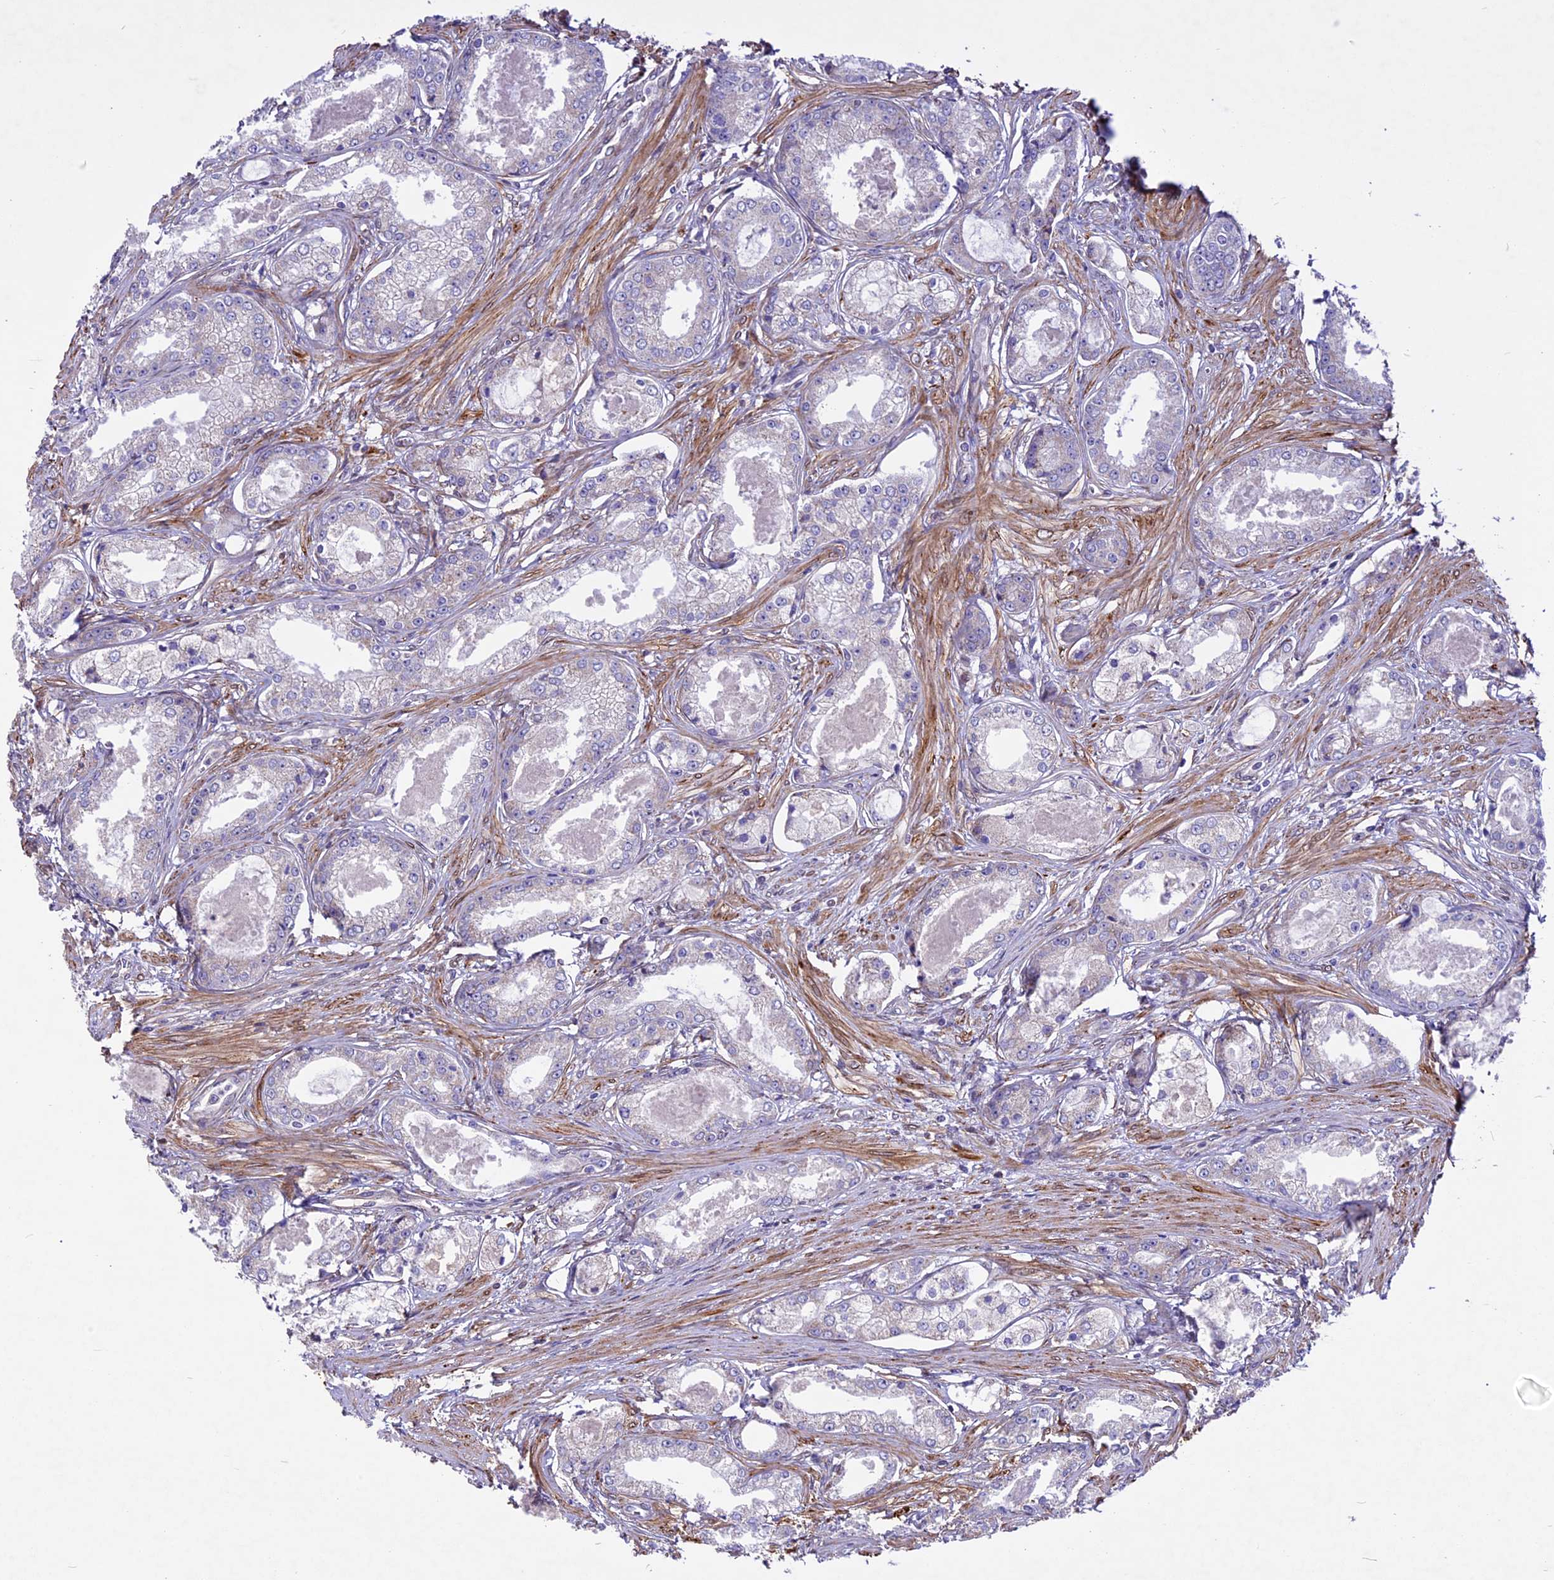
{"staining": {"intensity": "negative", "quantity": "none", "location": "none"}, "tissue": "prostate cancer", "cell_type": "Tumor cells", "image_type": "cancer", "snomed": [{"axis": "morphology", "description": "Adenocarcinoma, Low grade"}, {"axis": "topography", "description": "Prostate"}], "caption": "Tumor cells are negative for protein expression in human prostate cancer (low-grade adenocarcinoma).", "gene": "MIEF2", "patient": {"sex": "male", "age": 68}}